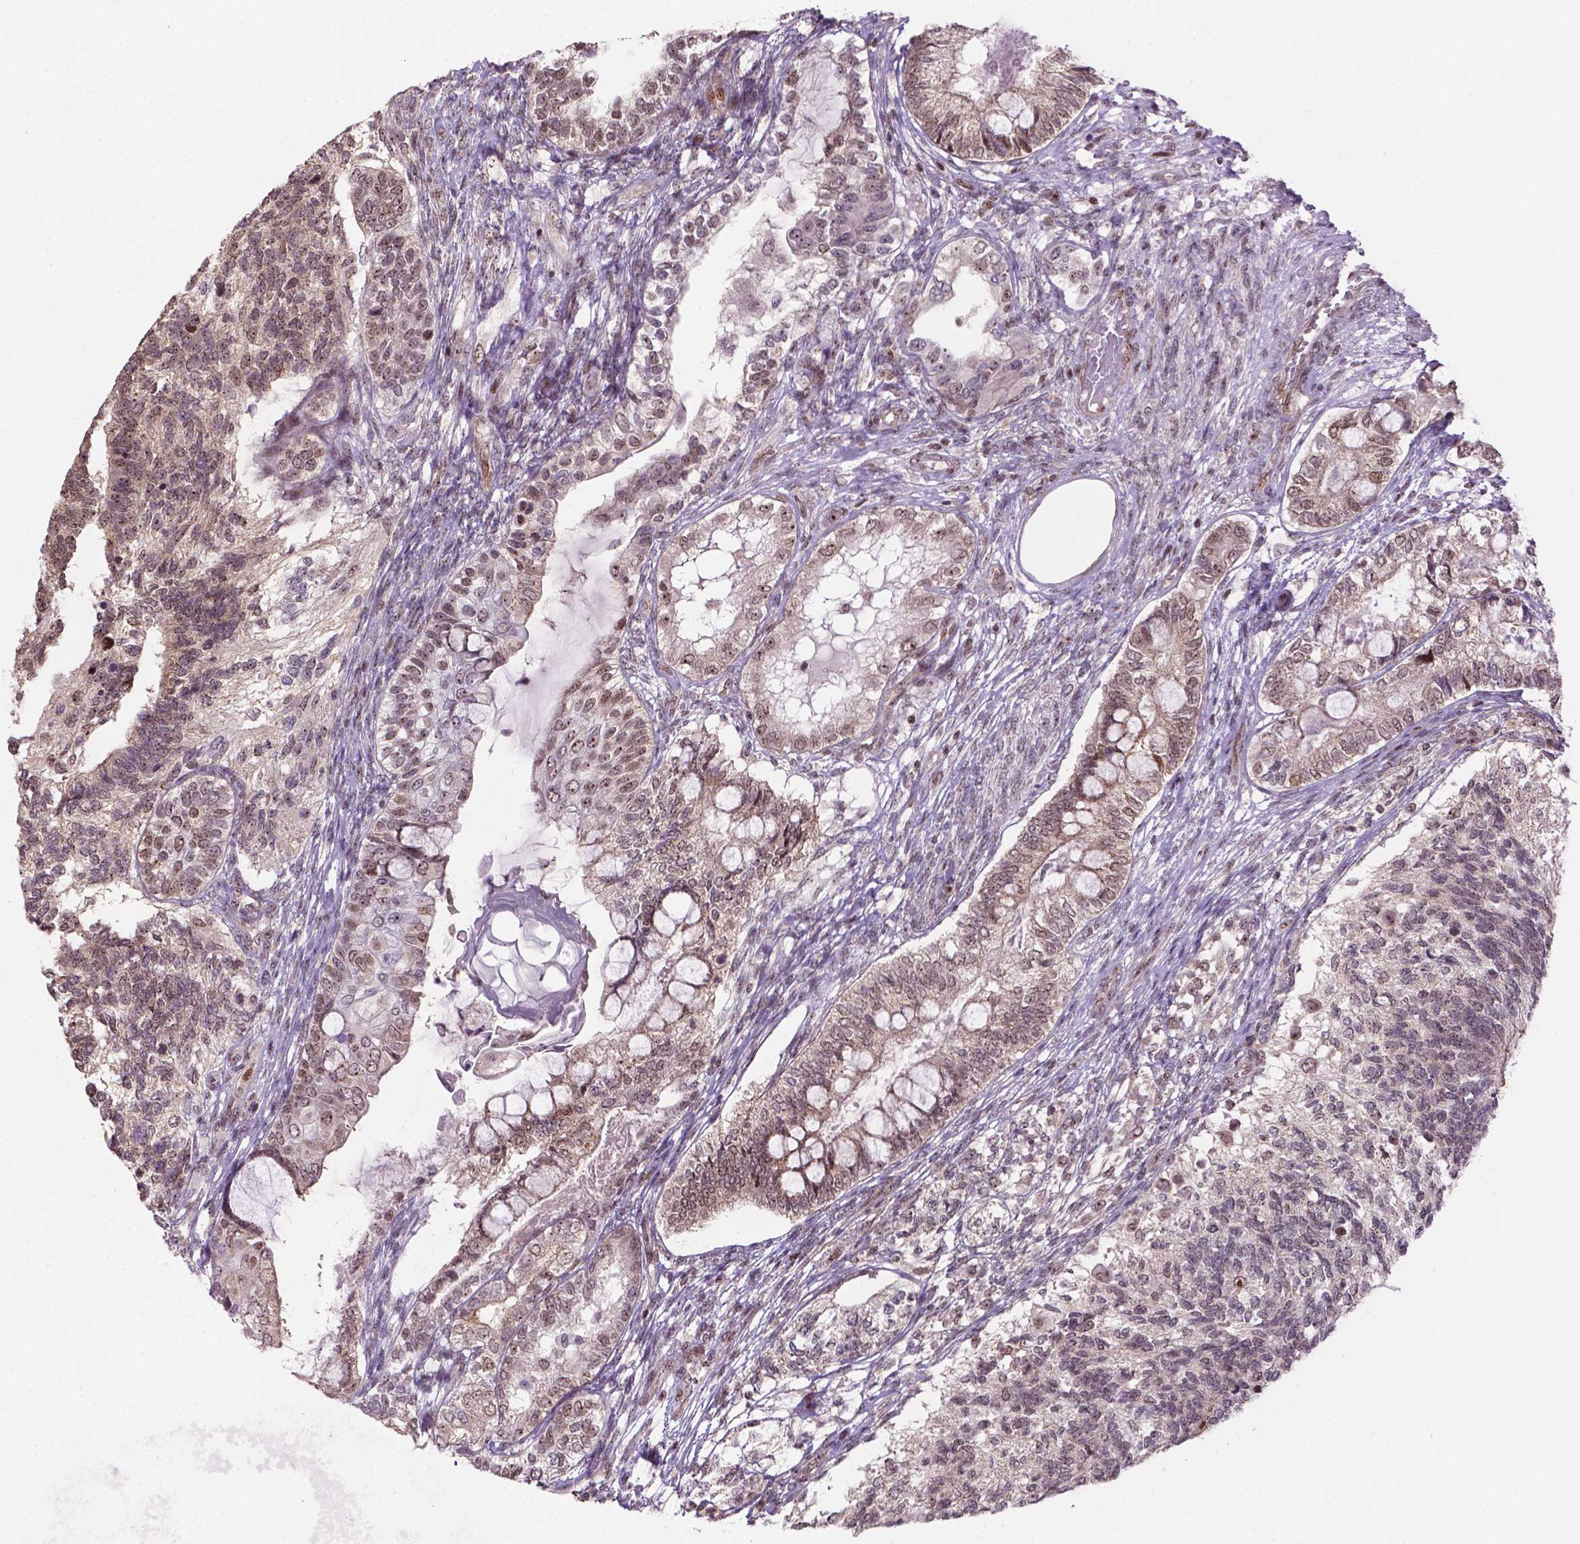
{"staining": {"intensity": "moderate", "quantity": "25%-75%", "location": "nuclear"}, "tissue": "testis cancer", "cell_type": "Tumor cells", "image_type": "cancer", "snomed": [{"axis": "morphology", "description": "Seminoma, NOS"}, {"axis": "morphology", "description": "Carcinoma, Embryonal, NOS"}, {"axis": "topography", "description": "Testis"}], "caption": "DAB (3,3'-diaminobenzidine) immunohistochemical staining of testis cancer (seminoma) displays moderate nuclear protein positivity in about 25%-75% of tumor cells. (DAB (3,3'-diaminobenzidine) IHC with brightfield microscopy, high magnification).", "gene": "CSNK2A1", "patient": {"sex": "male", "age": 41}}